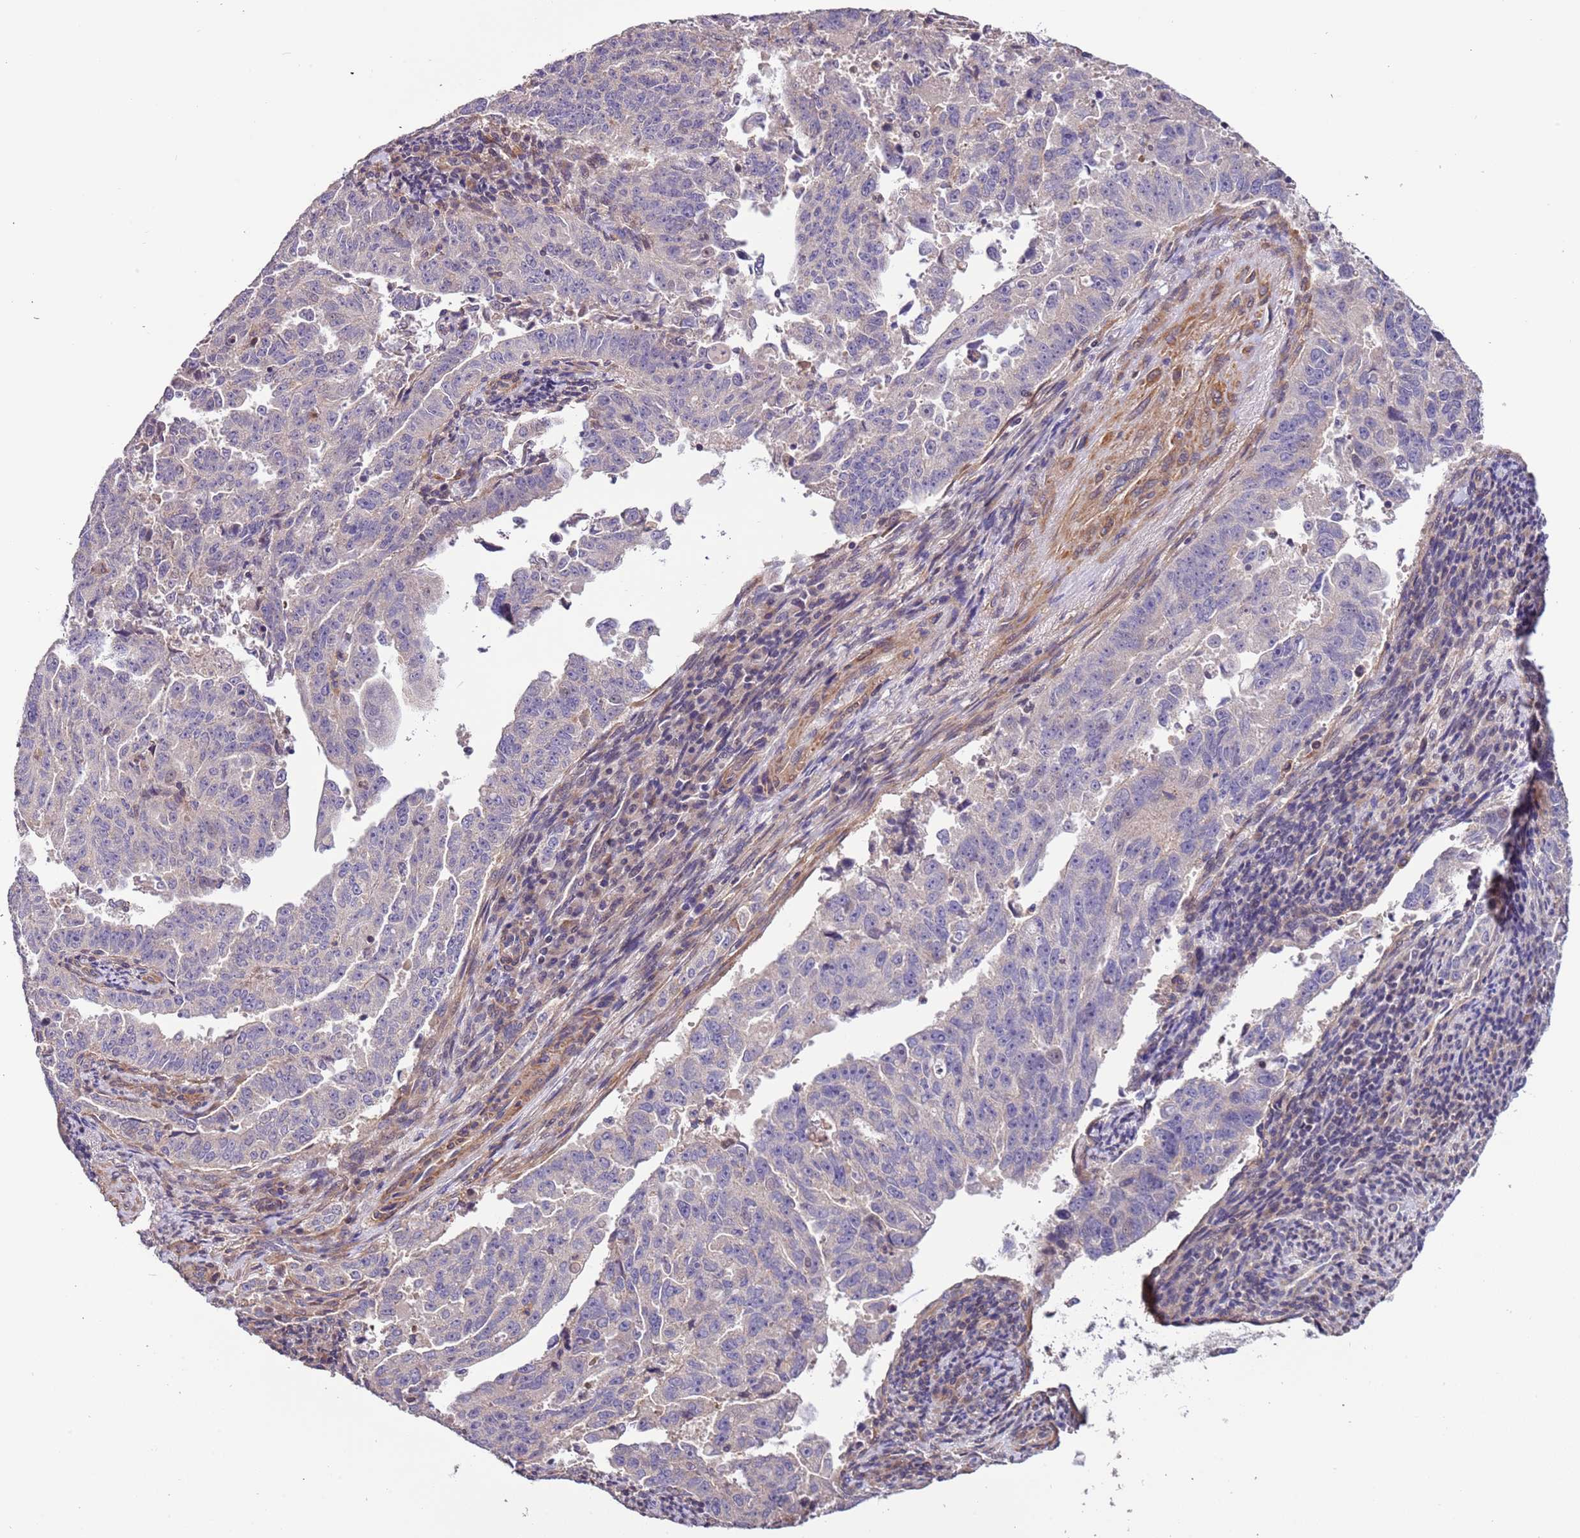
{"staining": {"intensity": "negative", "quantity": "none", "location": "none"}, "tissue": "endometrial cancer", "cell_type": "Tumor cells", "image_type": "cancer", "snomed": [{"axis": "morphology", "description": "Adenocarcinoma, NOS"}, {"axis": "topography", "description": "Endometrium"}], "caption": "High power microscopy histopathology image of an immunohistochemistry photomicrograph of endometrial cancer, revealing no significant expression in tumor cells. Nuclei are stained in blue.", "gene": "LAMB4", "patient": {"sex": "female", "age": 65}}